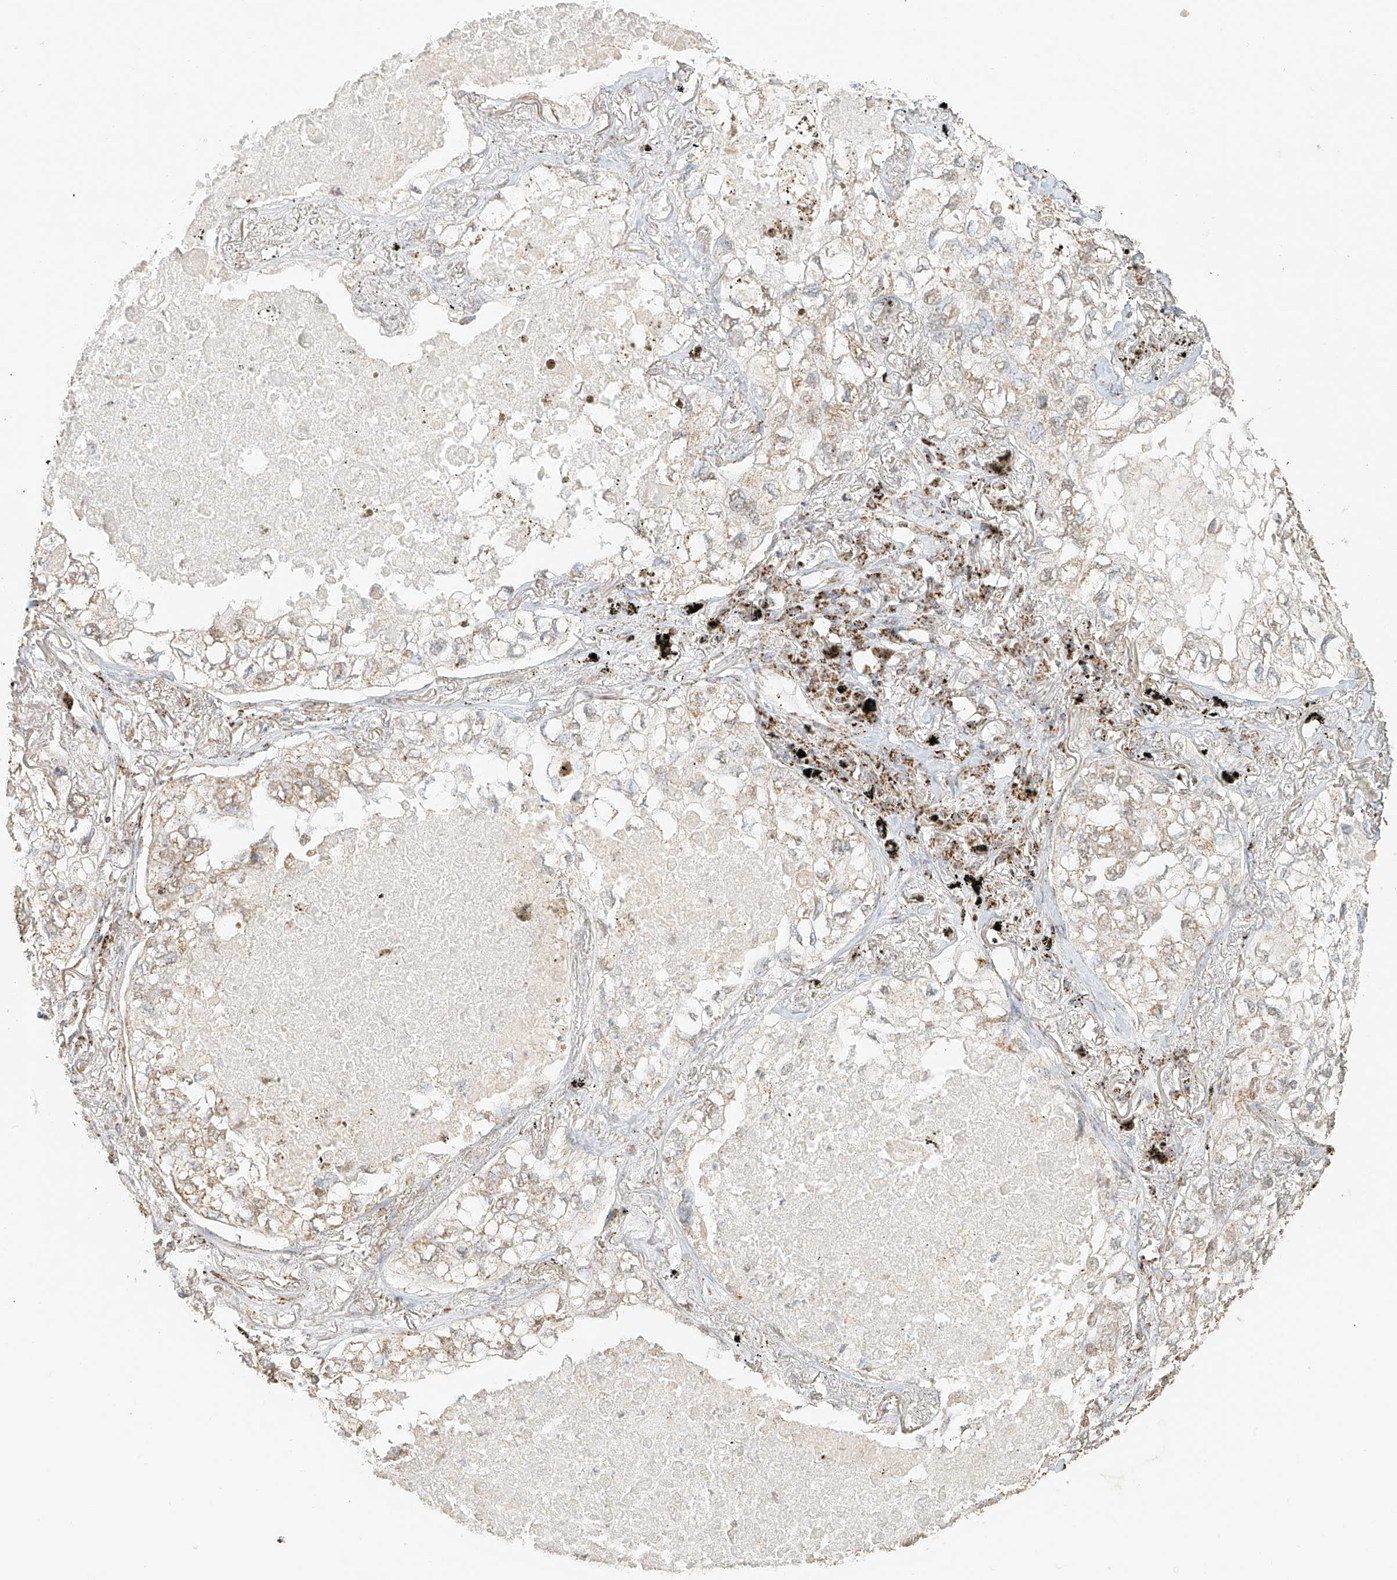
{"staining": {"intensity": "weak", "quantity": "<25%", "location": "cytoplasmic/membranous"}, "tissue": "lung cancer", "cell_type": "Tumor cells", "image_type": "cancer", "snomed": [{"axis": "morphology", "description": "Adenocarcinoma, NOS"}, {"axis": "topography", "description": "Lung"}], "caption": "Immunohistochemistry photomicrograph of lung cancer stained for a protein (brown), which demonstrates no positivity in tumor cells.", "gene": "MIPEP", "patient": {"sex": "male", "age": 65}}